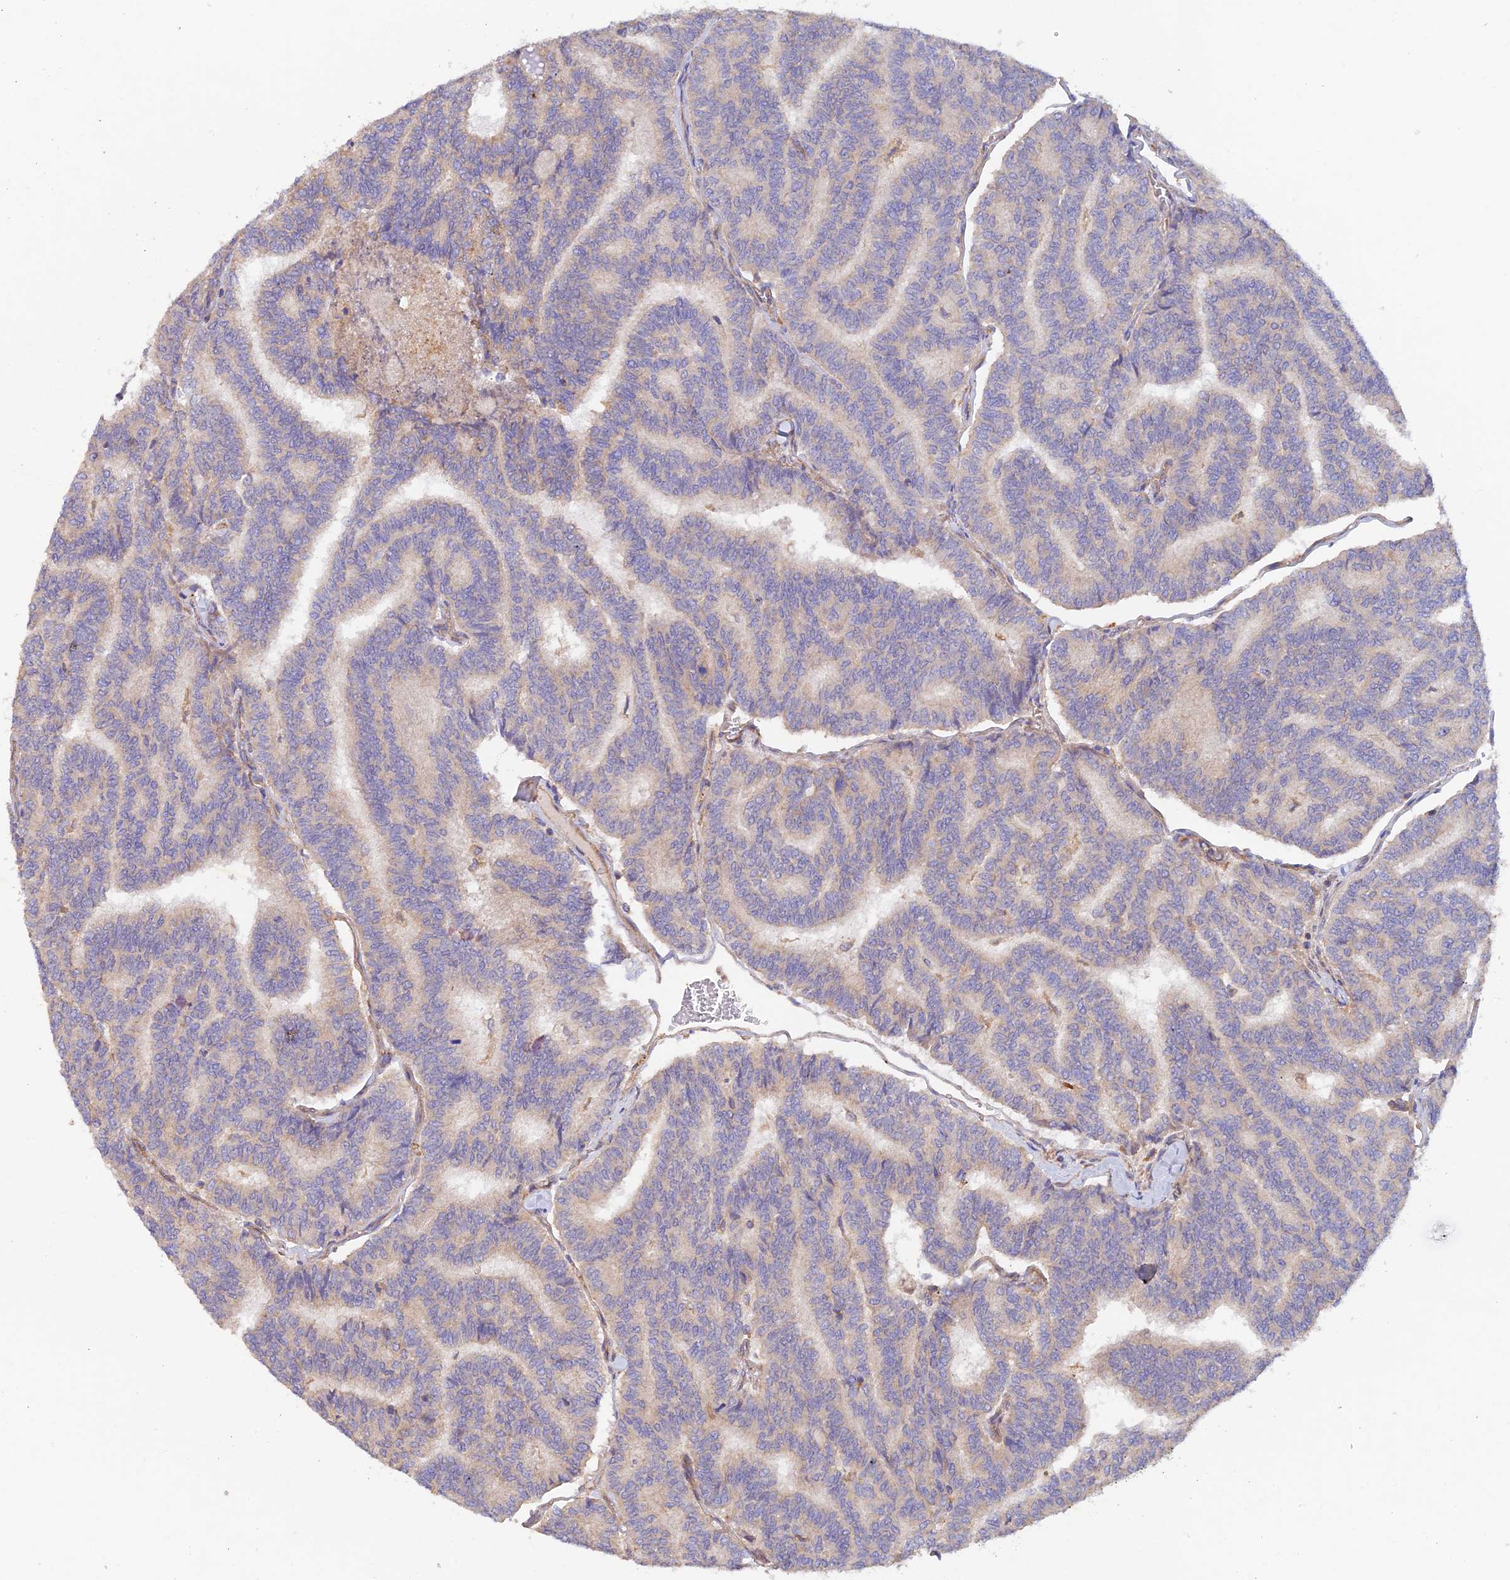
{"staining": {"intensity": "negative", "quantity": "none", "location": "none"}, "tissue": "thyroid cancer", "cell_type": "Tumor cells", "image_type": "cancer", "snomed": [{"axis": "morphology", "description": "Papillary adenocarcinoma, NOS"}, {"axis": "topography", "description": "Thyroid gland"}], "caption": "This is an immunohistochemistry (IHC) image of human thyroid papillary adenocarcinoma. There is no staining in tumor cells.", "gene": "MYO9A", "patient": {"sex": "female", "age": 35}}